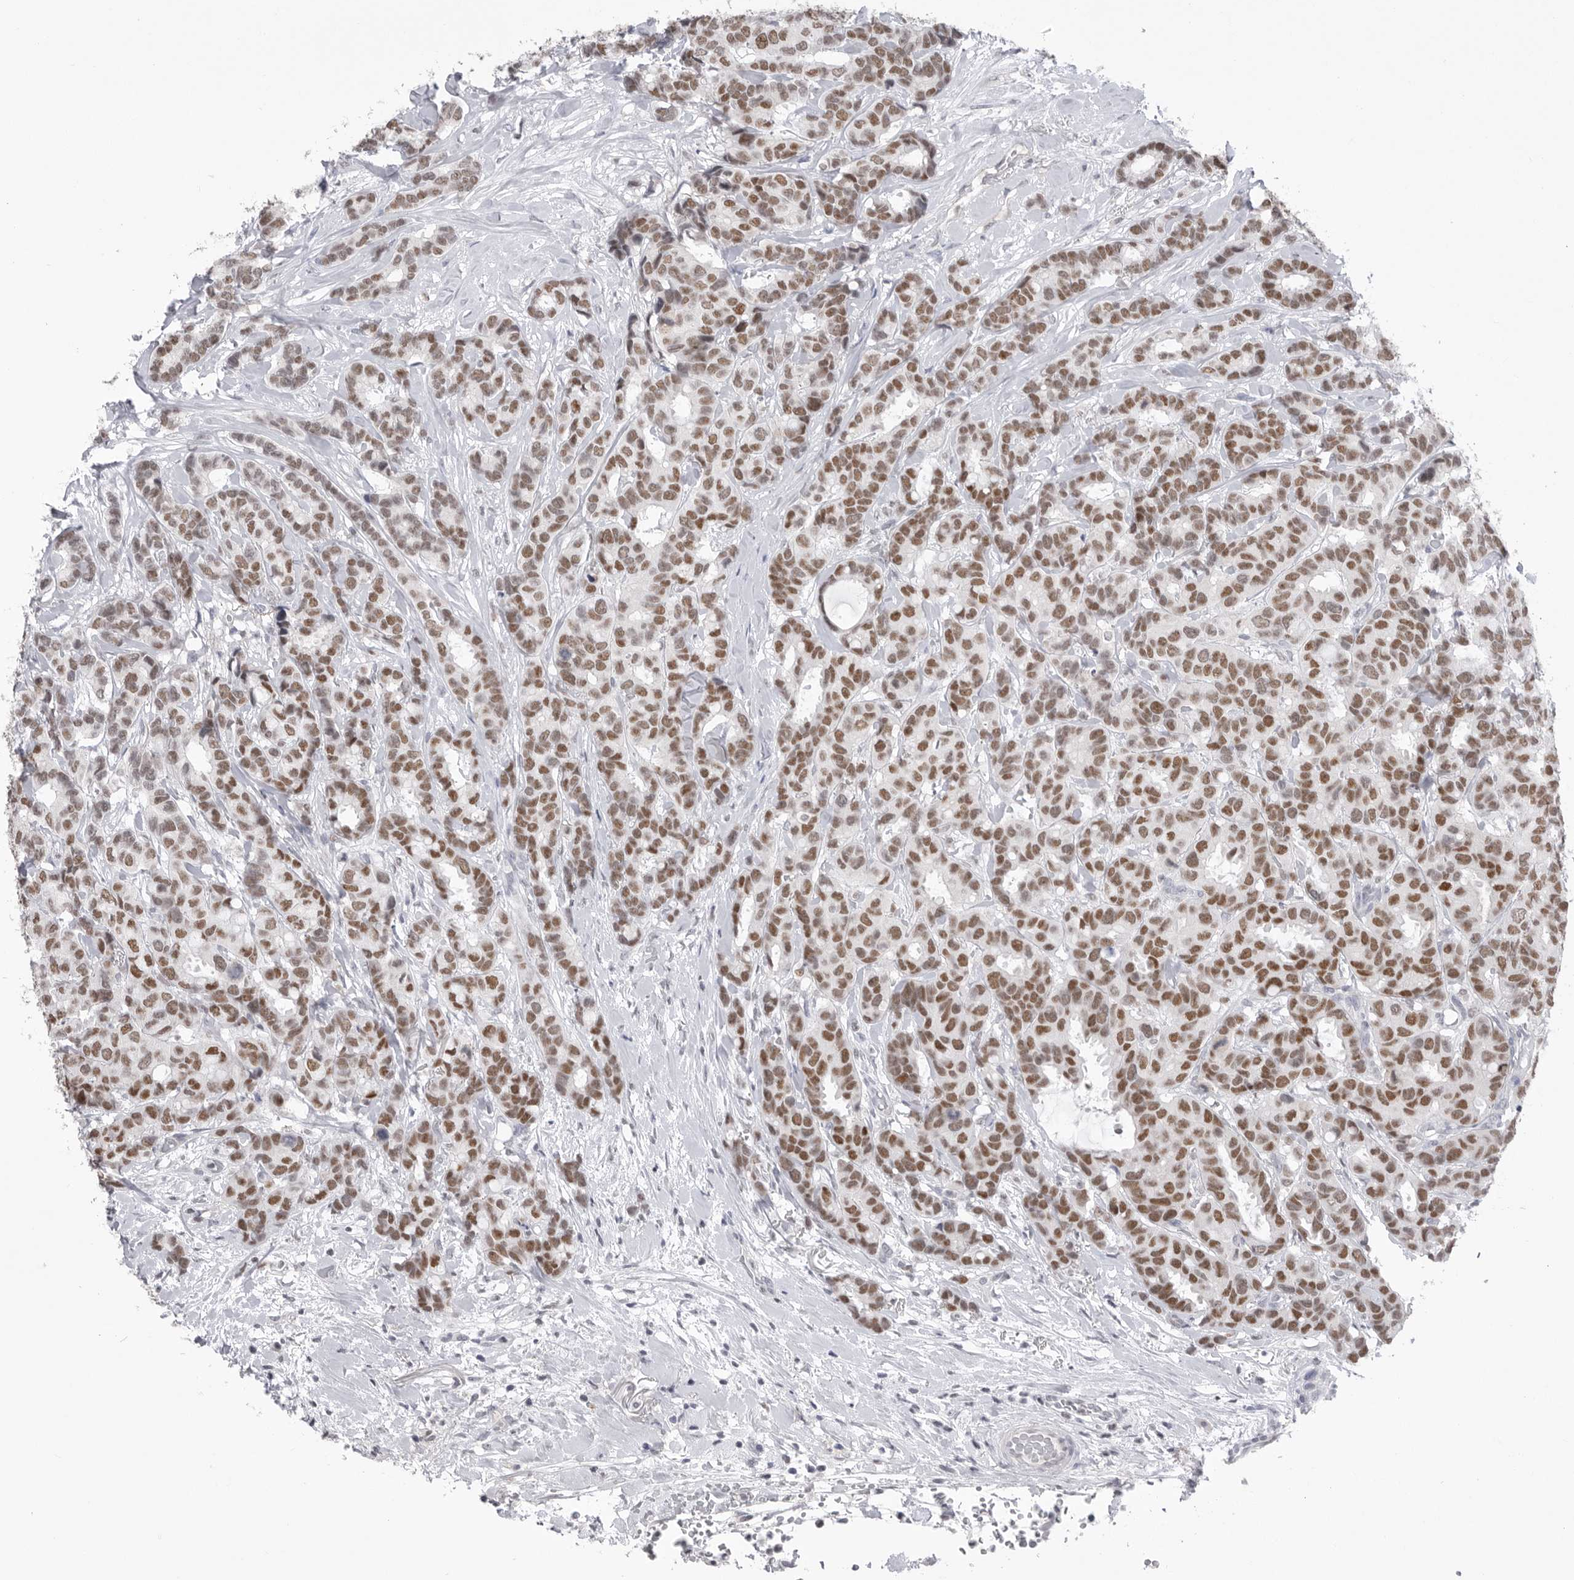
{"staining": {"intensity": "moderate", "quantity": ">75%", "location": "nuclear"}, "tissue": "breast cancer", "cell_type": "Tumor cells", "image_type": "cancer", "snomed": [{"axis": "morphology", "description": "Duct carcinoma"}, {"axis": "topography", "description": "Breast"}], "caption": "Tumor cells demonstrate moderate nuclear positivity in about >75% of cells in breast cancer. The protein of interest is shown in brown color, while the nuclei are stained blue.", "gene": "ZBTB7B", "patient": {"sex": "female", "age": 87}}